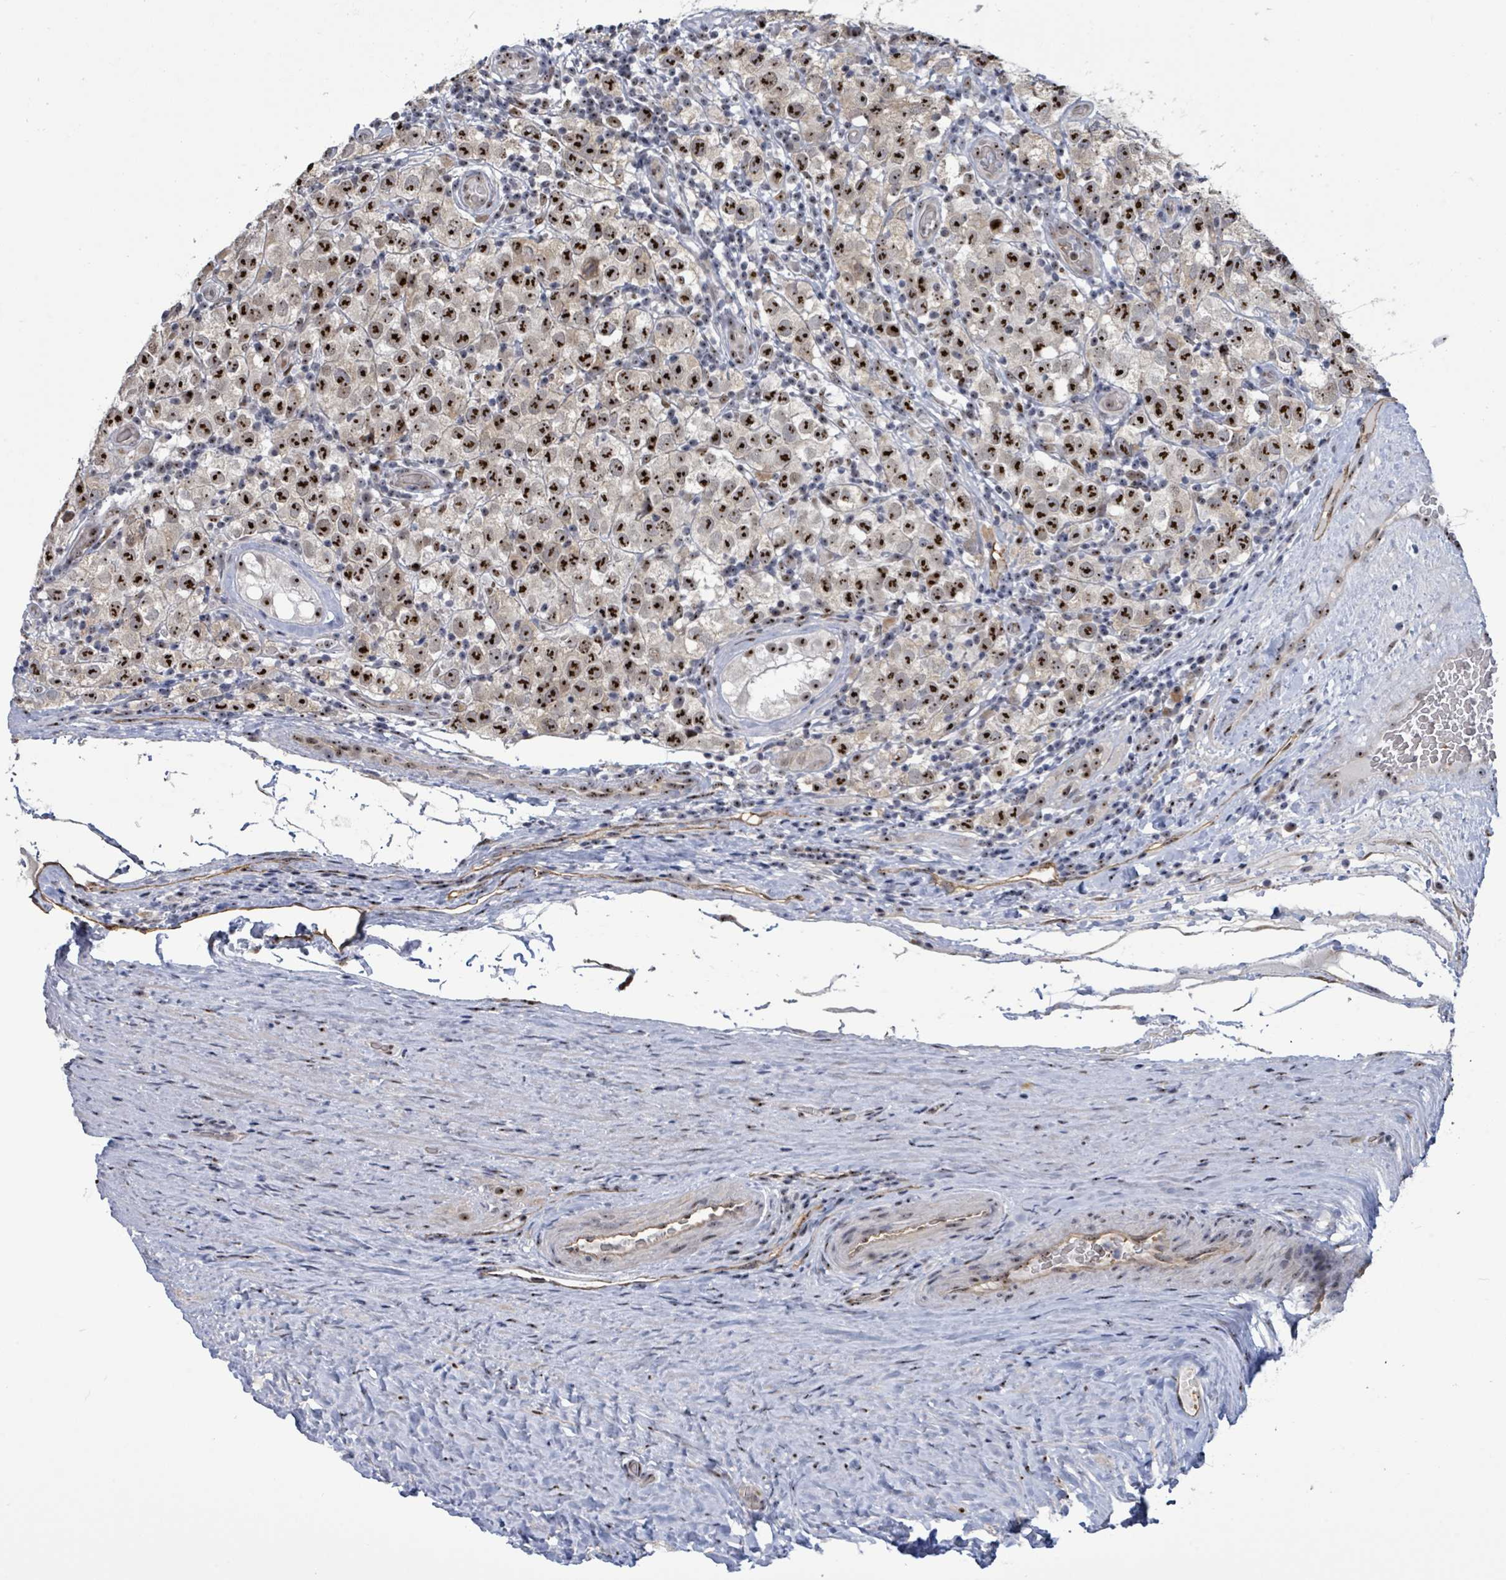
{"staining": {"intensity": "strong", "quantity": ">75%", "location": "nuclear"}, "tissue": "testis cancer", "cell_type": "Tumor cells", "image_type": "cancer", "snomed": [{"axis": "morphology", "description": "Seminoma, NOS"}, {"axis": "morphology", "description": "Carcinoma, Embryonal, NOS"}, {"axis": "topography", "description": "Testis"}], "caption": "A brown stain shows strong nuclear positivity of a protein in human seminoma (testis) tumor cells.", "gene": "RRN3", "patient": {"sex": "male", "age": 41}}